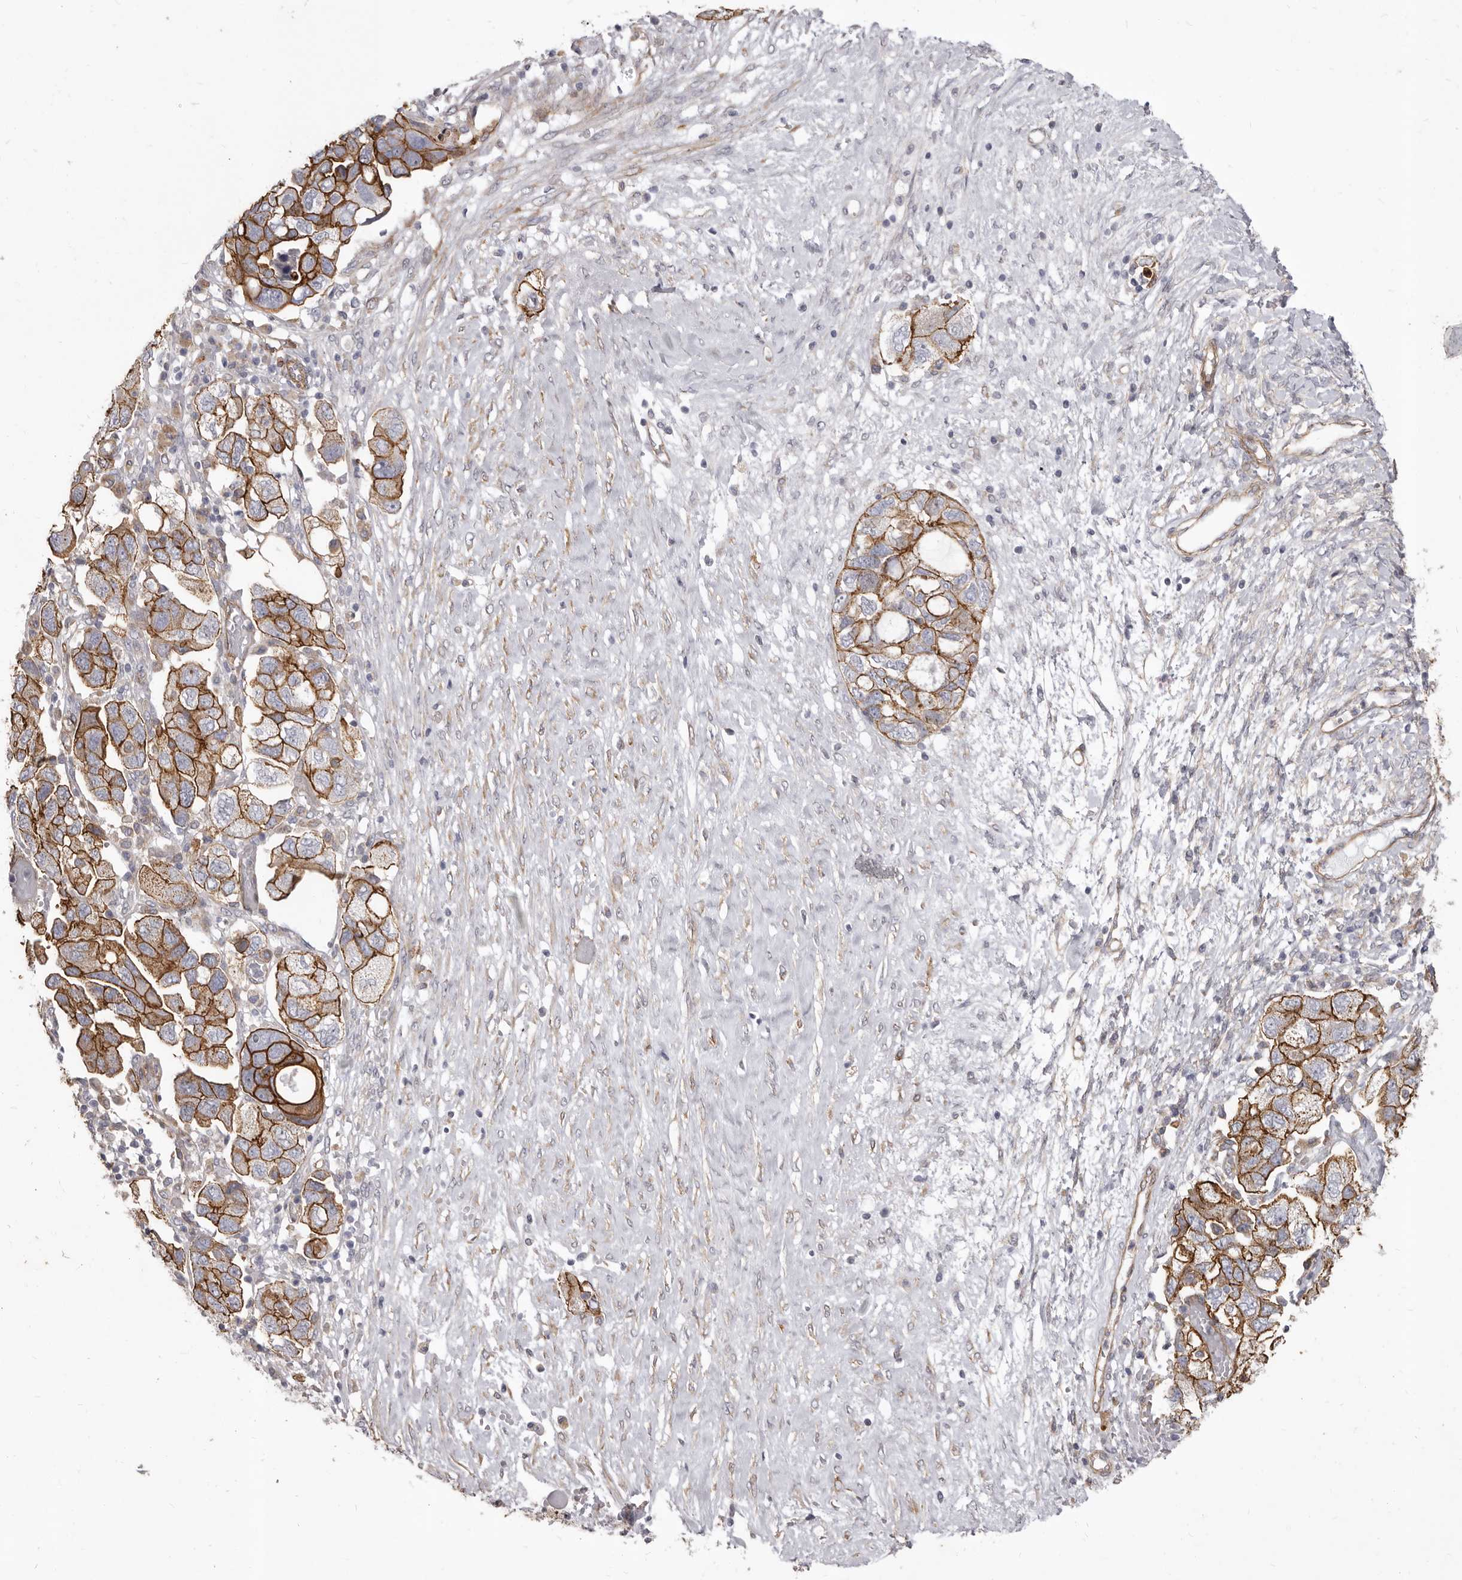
{"staining": {"intensity": "strong", "quantity": "25%-75%", "location": "cytoplasmic/membranous"}, "tissue": "ovarian cancer", "cell_type": "Tumor cells", "image_type": "cancer", "snomed": [{"axis": "morphology", "description": "Carcinoma, NOS"}, {"axis": "morphology", "description": "Cystadenocarcinoma, serous, NOS"}, {"axis": "topography", "description": "Ovary"}], "caption": "A brown stain highlights strong cytoplasmic/membranous positivity of a protein in serous cystadenocarcinoma (ovarian) tumor cells.", "gene": "P2RX6", "patient": {"sex": "female", "age": 69}}